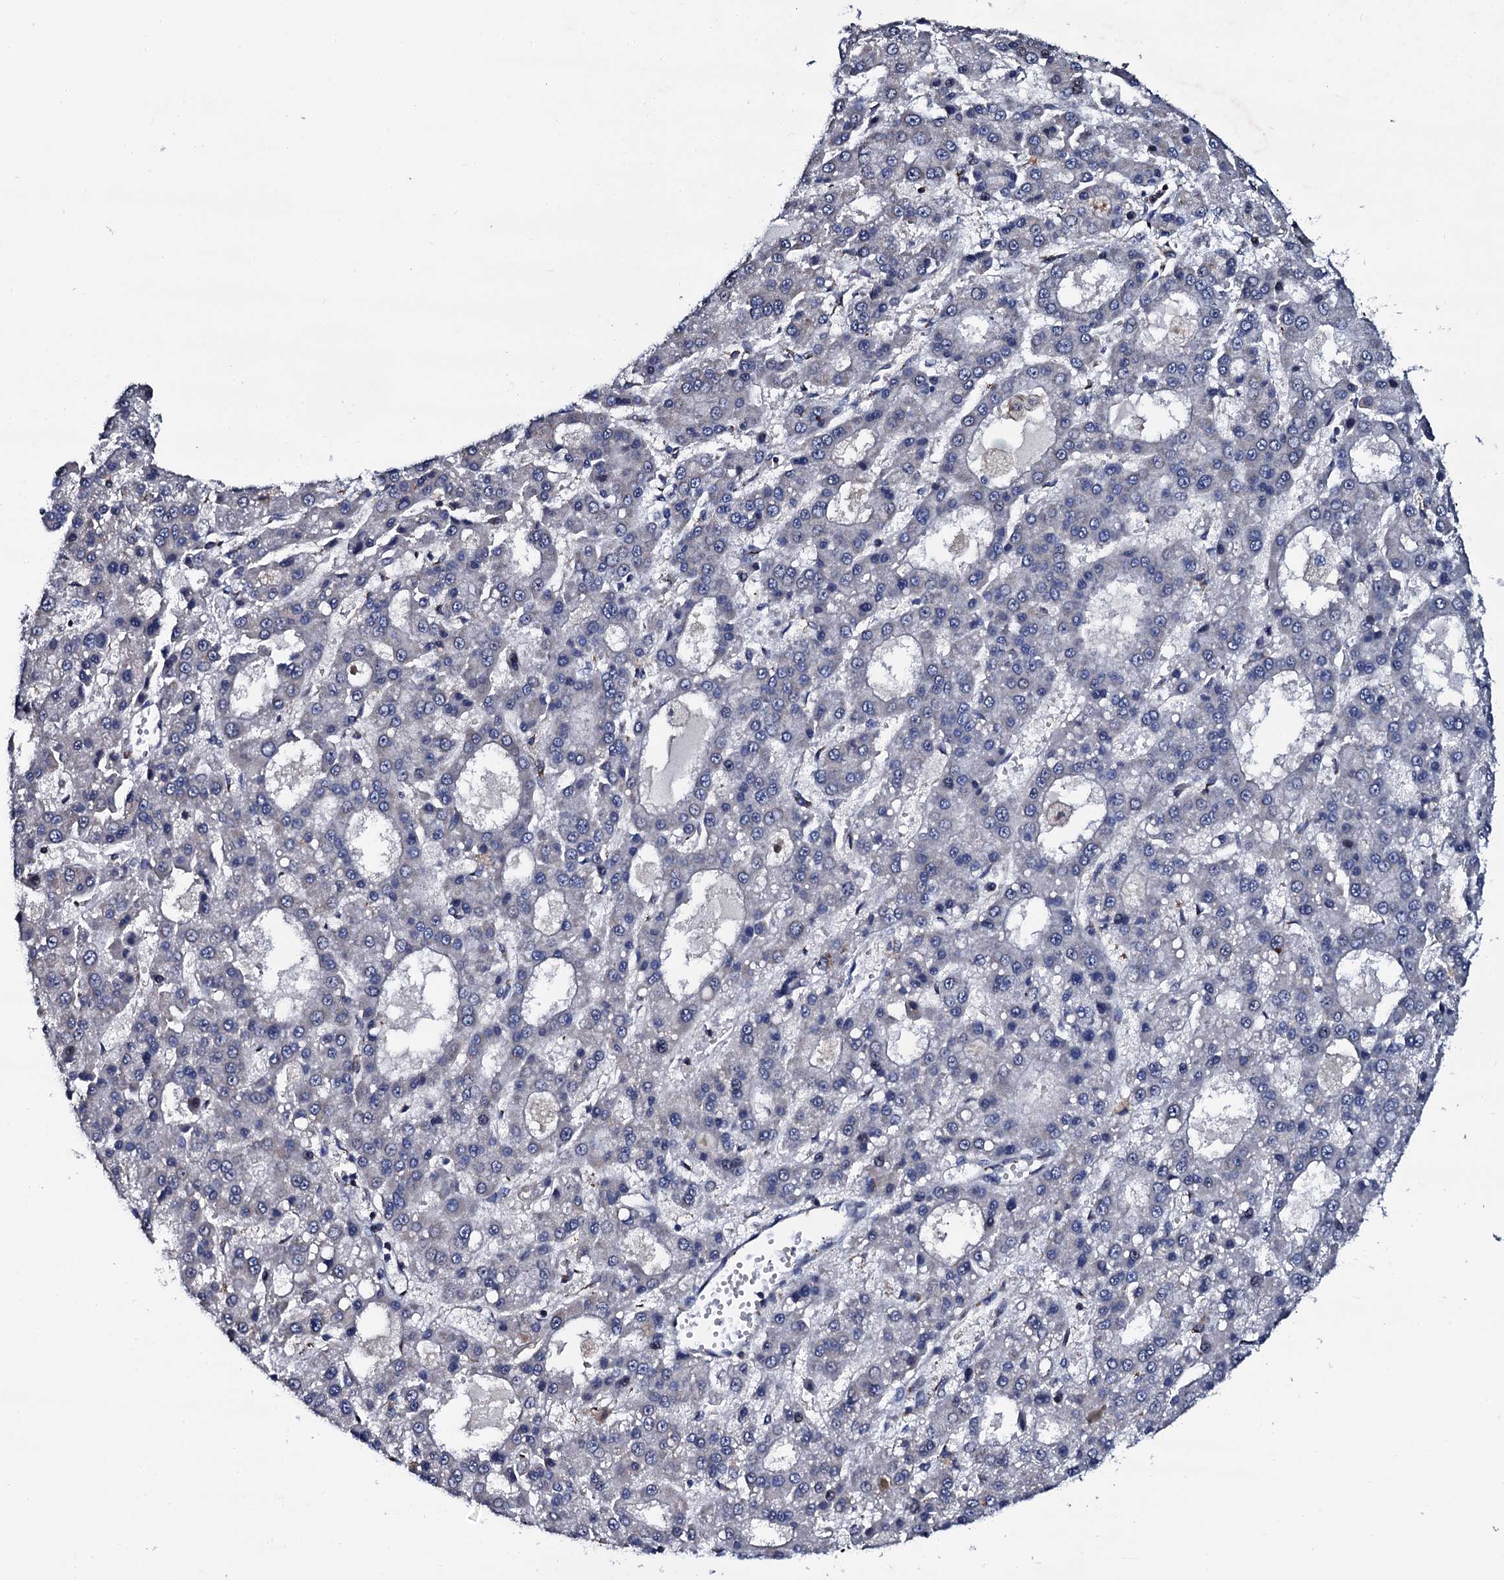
{"staining": {"intensity": "negative", "quantity": "none", "location": "none"}, "tissue": "liver cancer", "cell_type": "Tumor cells", "image_type": "cancer", "snomed": [{"axis": "morphology", "description": "Carcinoma, Hepatocellular, NOS"}, {"axis": "topography", "description": "Liver"}], "caption": "Liver hepatocellular carcinoma was stained to show a protein in brown. There is no significant staining in tumor cells.", "gene": "PLET1", "patient": {"sex": "male", "age": 70}}